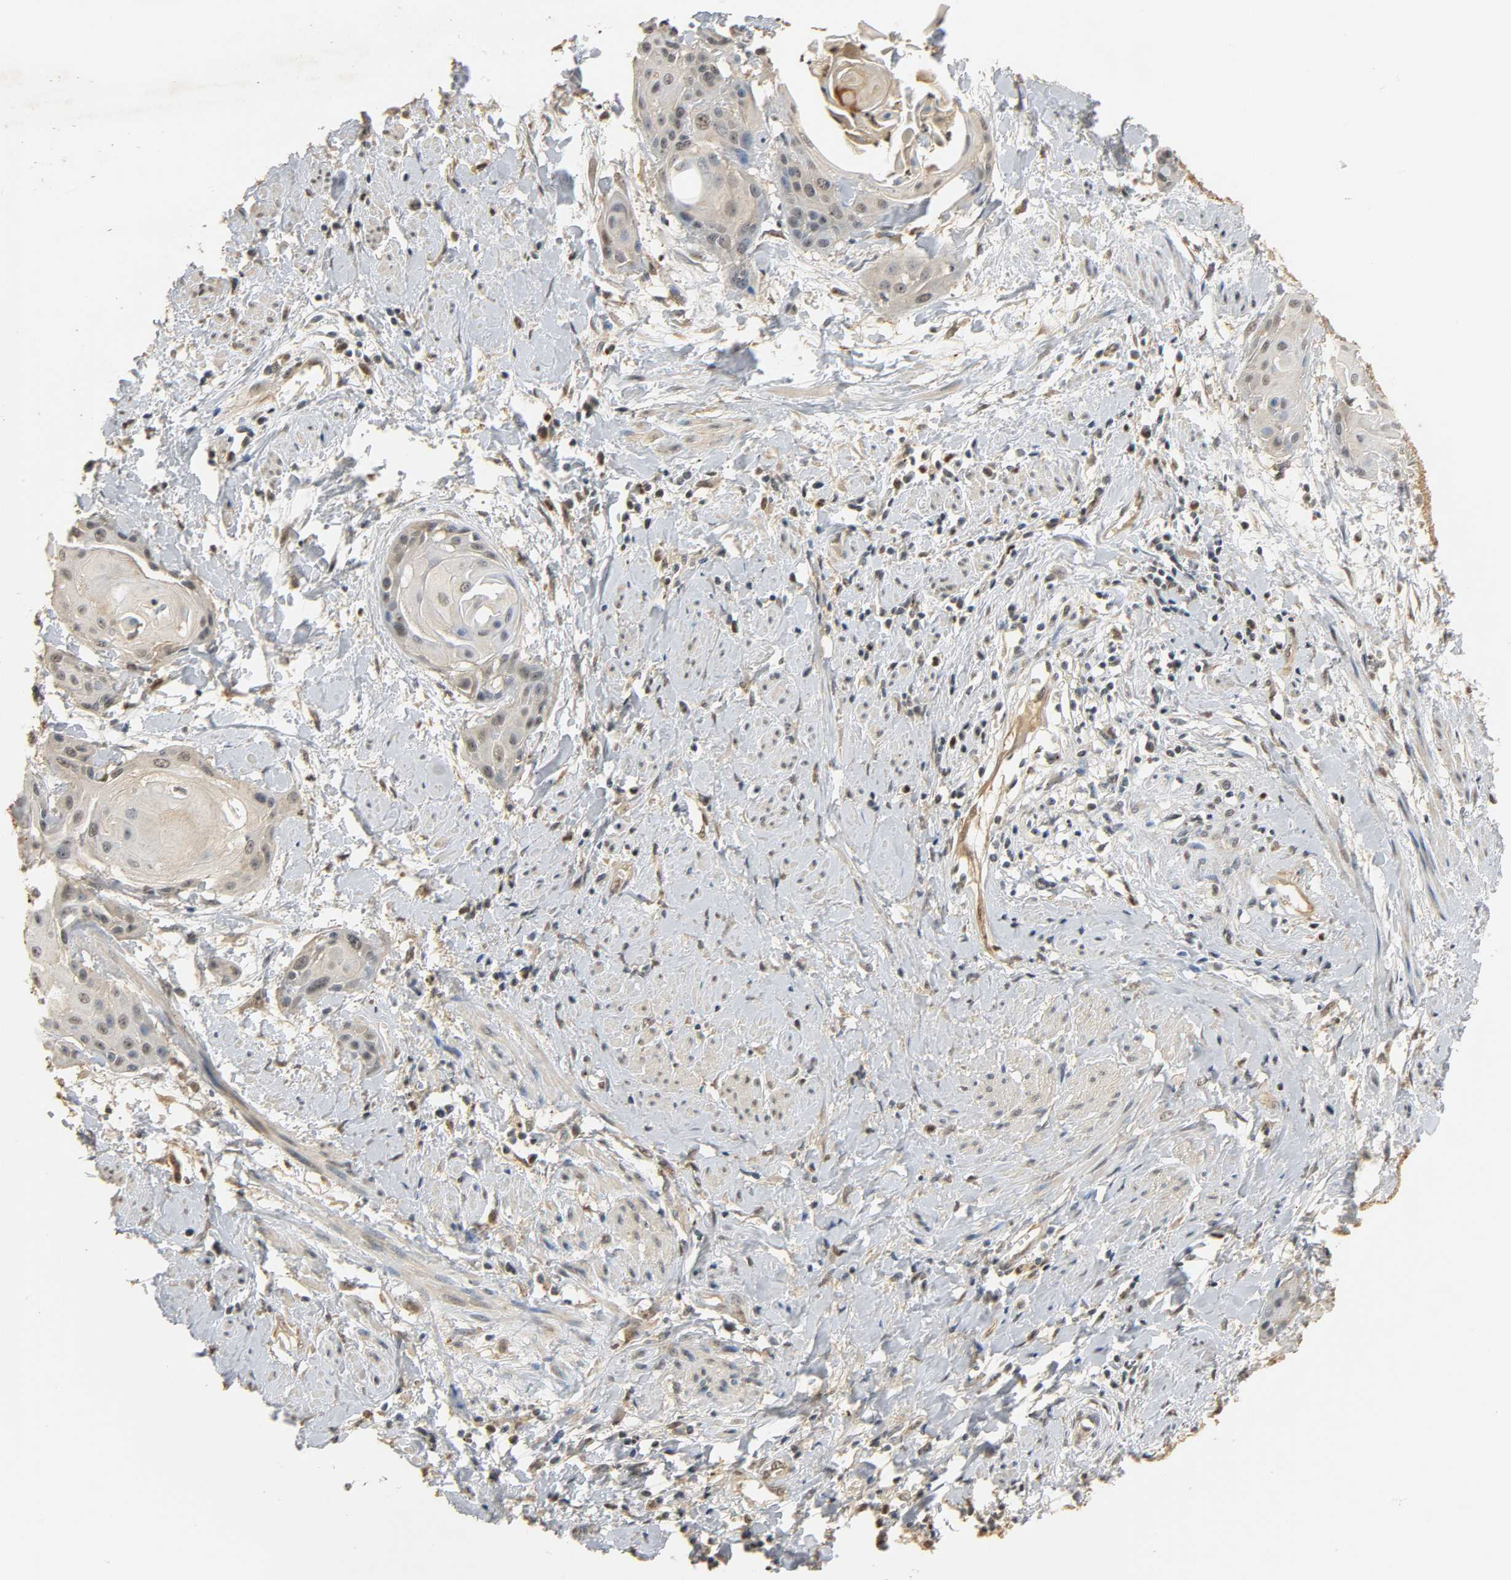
{"staining": {"intensity": "weak", "quantity": "<25%", "location": "cytoplasmic/membranous"}, "tissue": "cervical cancer", "cell_type": "Tumor cells", "image_type": "cancer", "snomed": [{"axis": "morphology", "description": "Squamous cell carcinoma, NOS"}, {"axis": "topography", "description": "Cervix"}], "caption": "High power microscopy histopathology image of an immunohistochemistry image of cervical cancer (squamous cell carcinoma), revealing no significant expression in tumor cells.", "gene": "ZFPM2", "patient": {"sex": "female", "age": 57}}